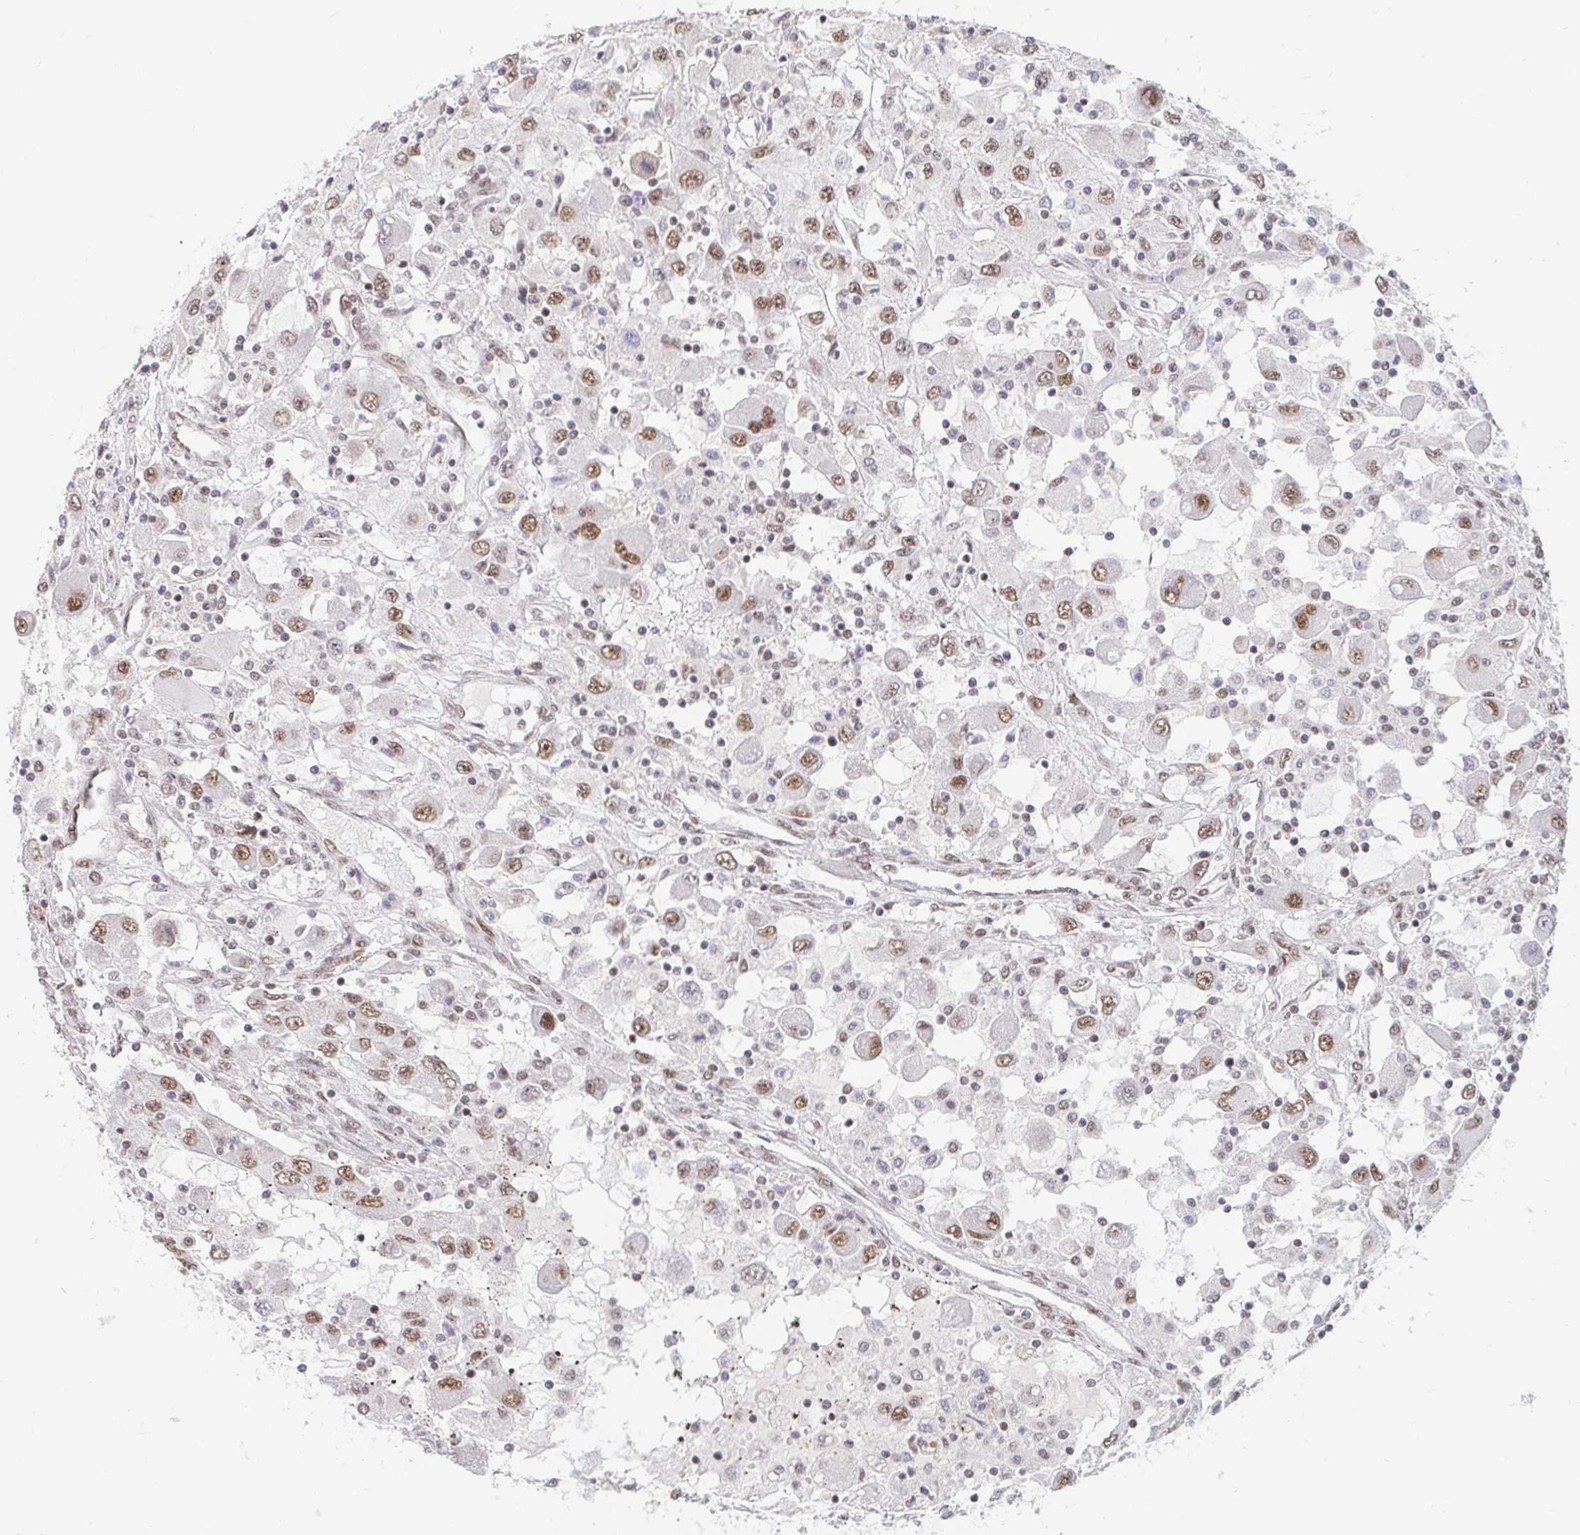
{"staining": {"intensity": "moderate", "quantity": "25%-75%", "location": "nuclear"}, "tissue": "renal cancer", "cell_type": "Tumor cells", "image_type": "cancer", "snomed": [{"axis": "morphology", "description": "Adenocarcinoma, NOS"}, {"axis": "topography", "description": "Kidney"}], "caption": "The histopathology image displays immunohistochemical staining of adenocarcinoma (renal). There is moderate nuclear positivity is appreciated in approximately 25%-75% of tumor cells. (DAB IHC, brown staining for protein, blue staining for nuclei).", "gene": "RBMX", "patient": {"sex": "female", "age": 67}}